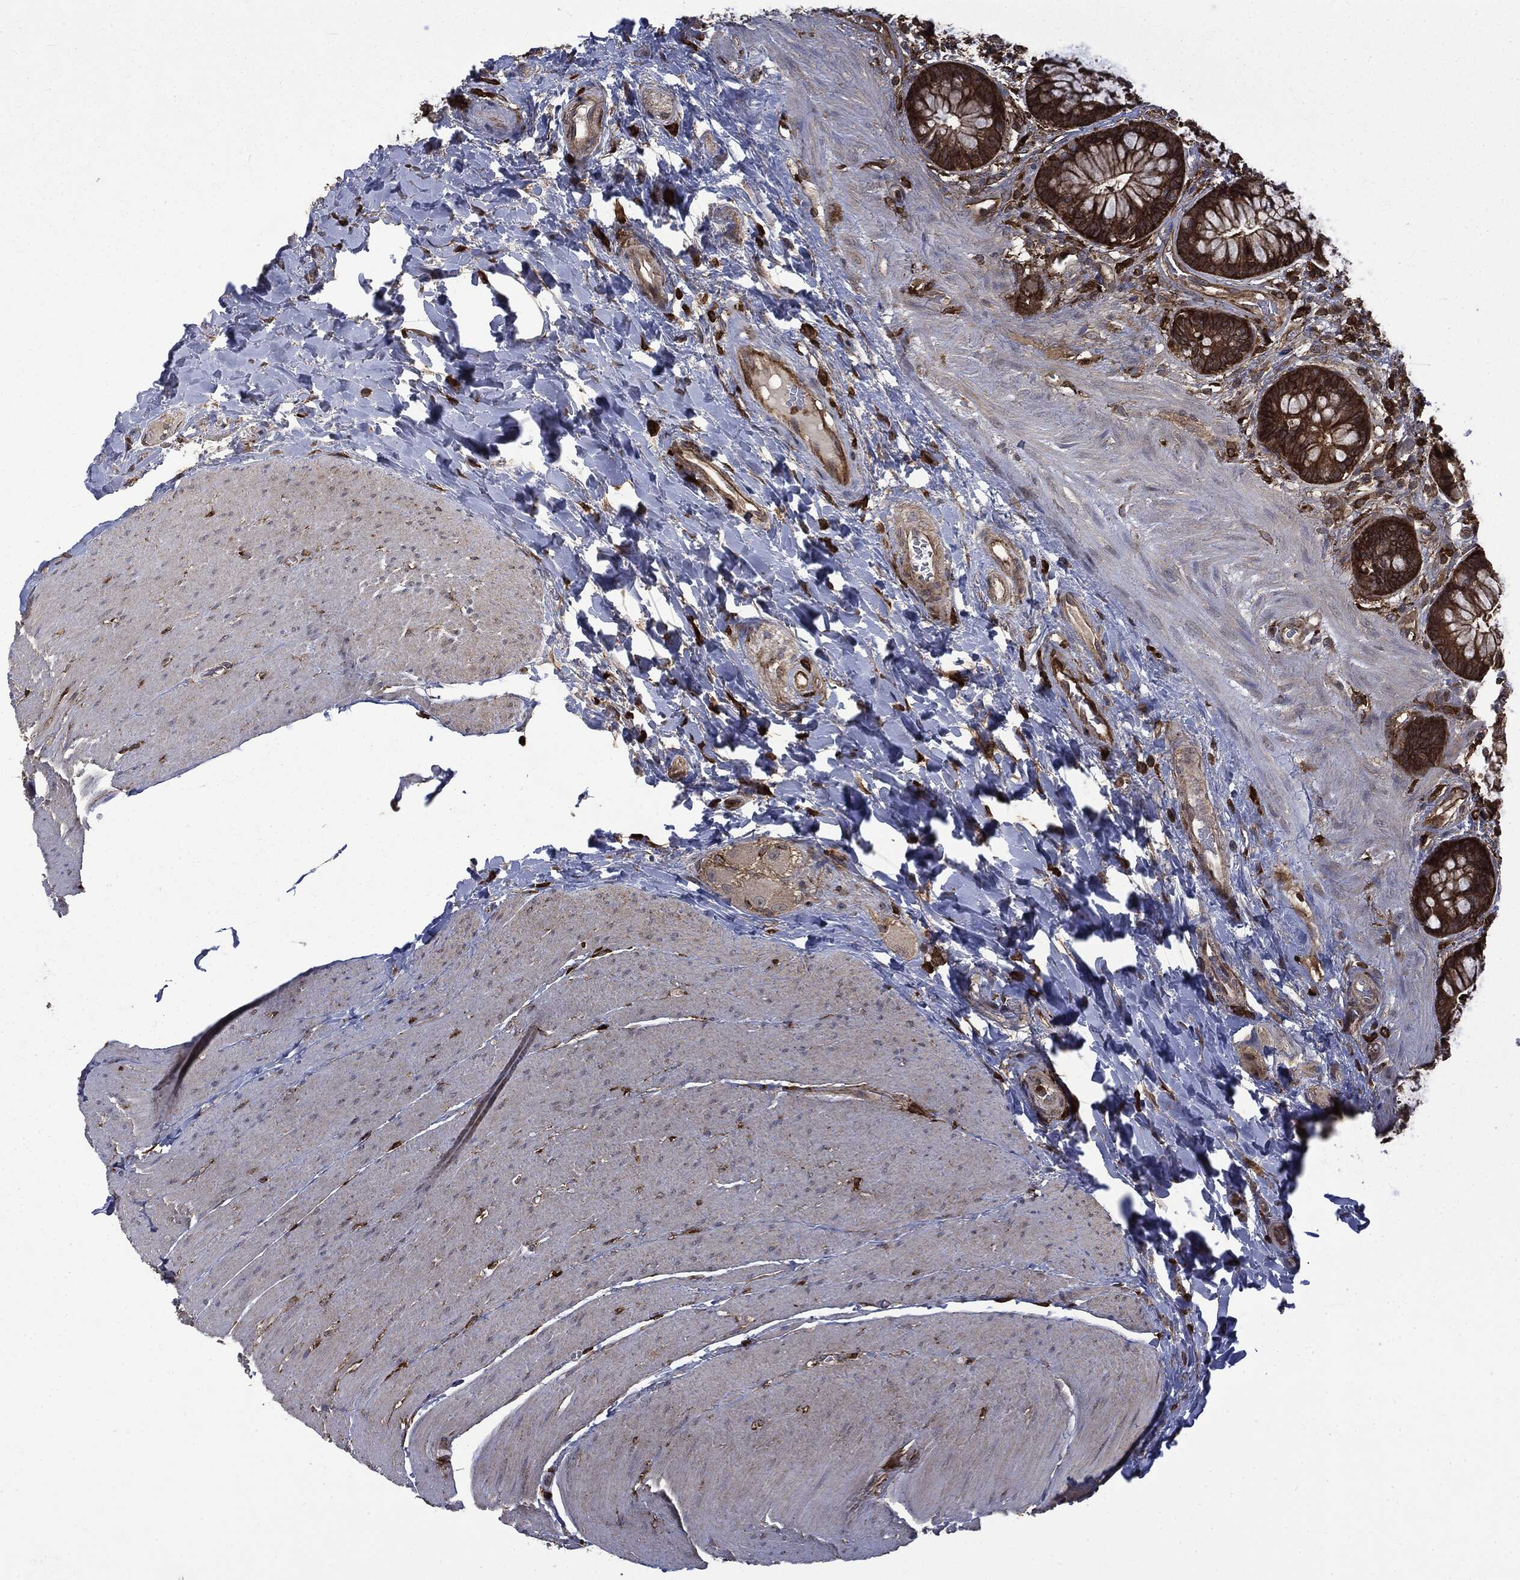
{"staining": {"intensity": "strong", "quantity": ">75%", "location": "cytoplasmic/membranous"}, "tissue": "rectum", "cell_type": "Glandular cells", "image_type": "normal", "snomed": [{"axis": "morphology", "description": "Normal tissue, NOS"}, {"axis": "topography", "description": "Rectum"}], "caption": "Glandular cells reveal high levels of strong cytoplasmic/membranous expression in approximately >75% of cells in normal rectum. (Stains: DAB (3,3'-diaminobenzidine) in brown, nuclei in blue, Microscopy: brightfield microscopy at high magnification).", "gene": "SNX5", "patient": {"sex": "female", "age": 58}}